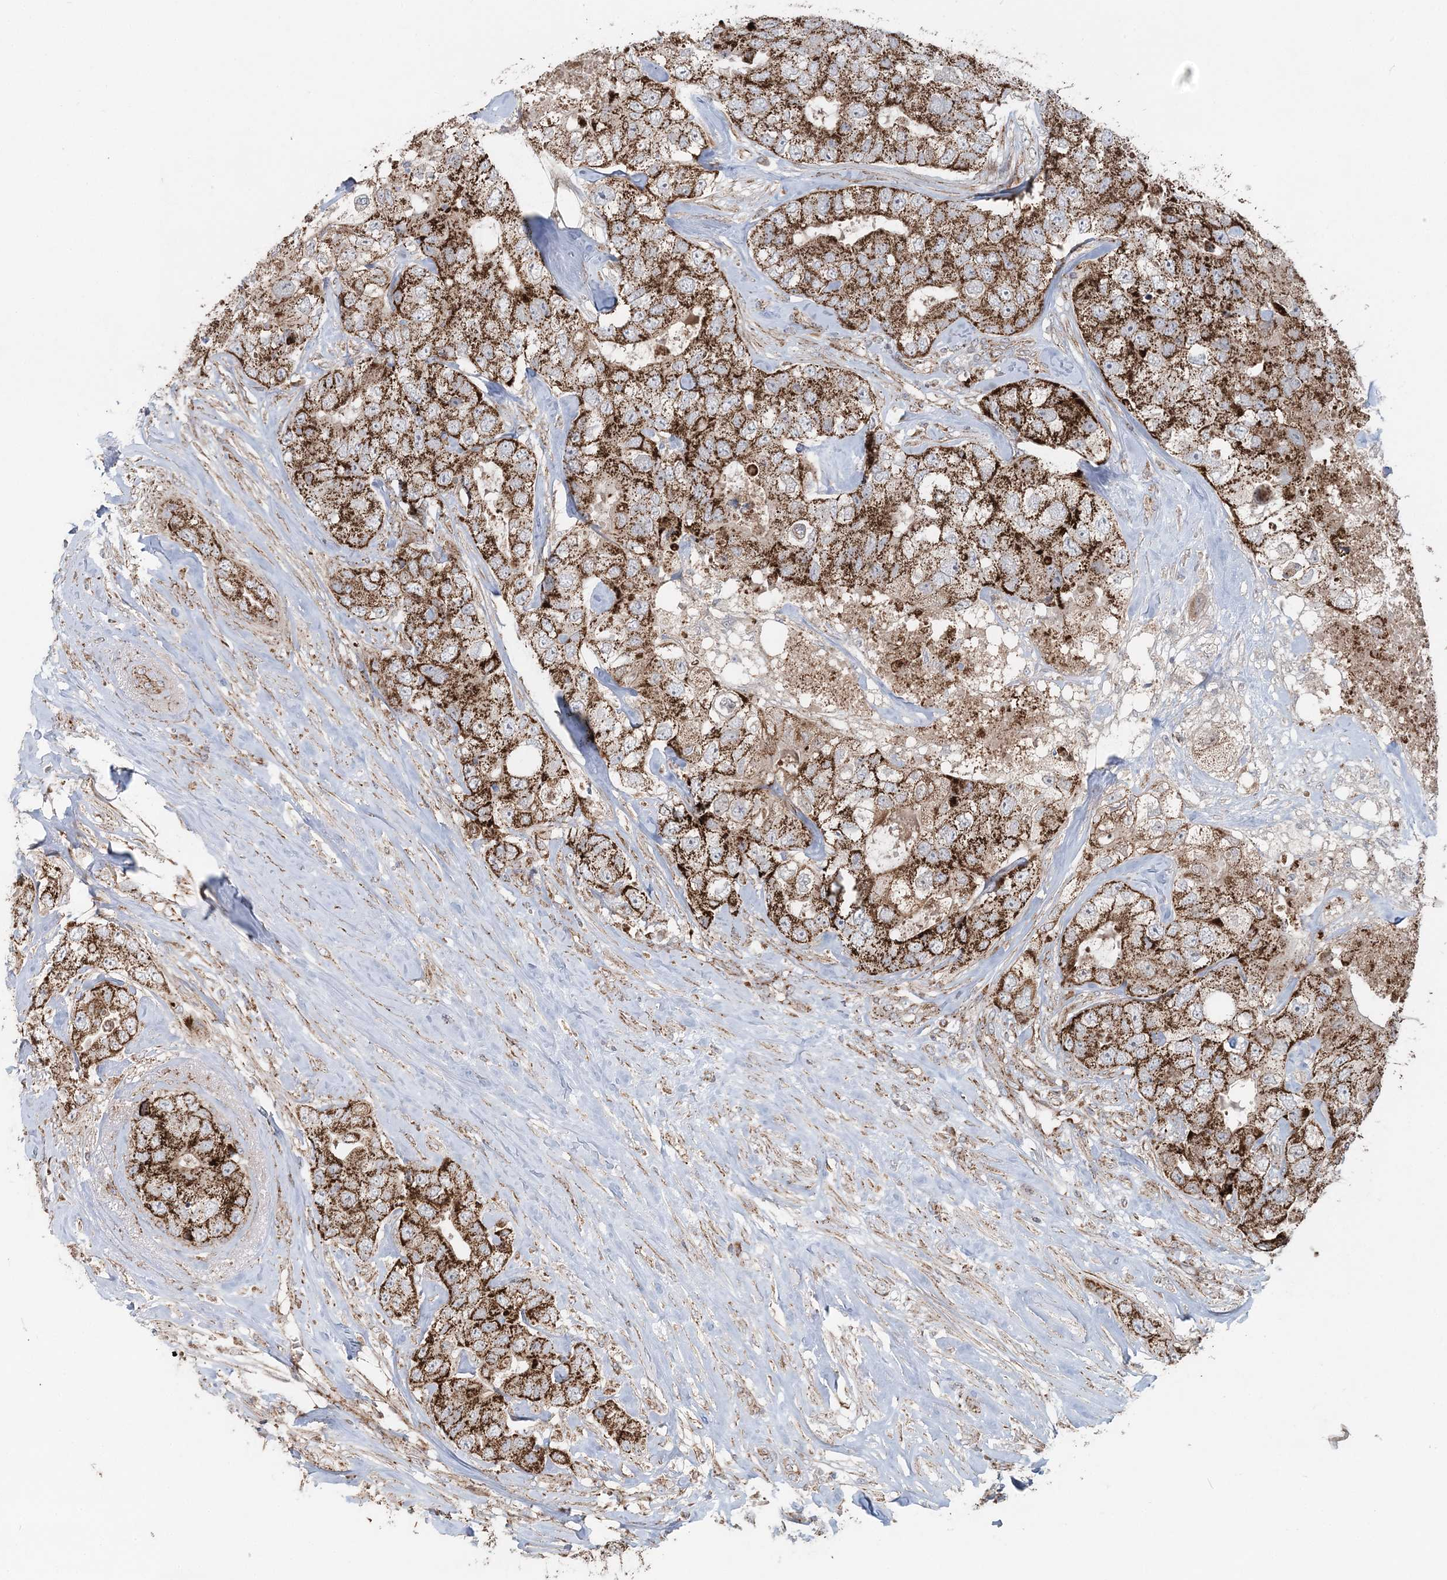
{"staining": {"intensity": "strong", "quantity": ">75%", "location": "cytoplasmic/membranous"}, "tissue": "breast cancer", "cell_type": "Tumor cells", "image_type": "cancer", "snomed": [{"axis": "morphology", "description": "Duct carcinoma"}, {"axis": "topography", "description": "Breast"}], "caption": "Brown immunohistochemical staining in breast cancer displays strong cytoplasmic/membranous staining in about >75% of tumor cells.", "gene": "LRPPRC", "patient": {"sex": "female", "age": 62}}